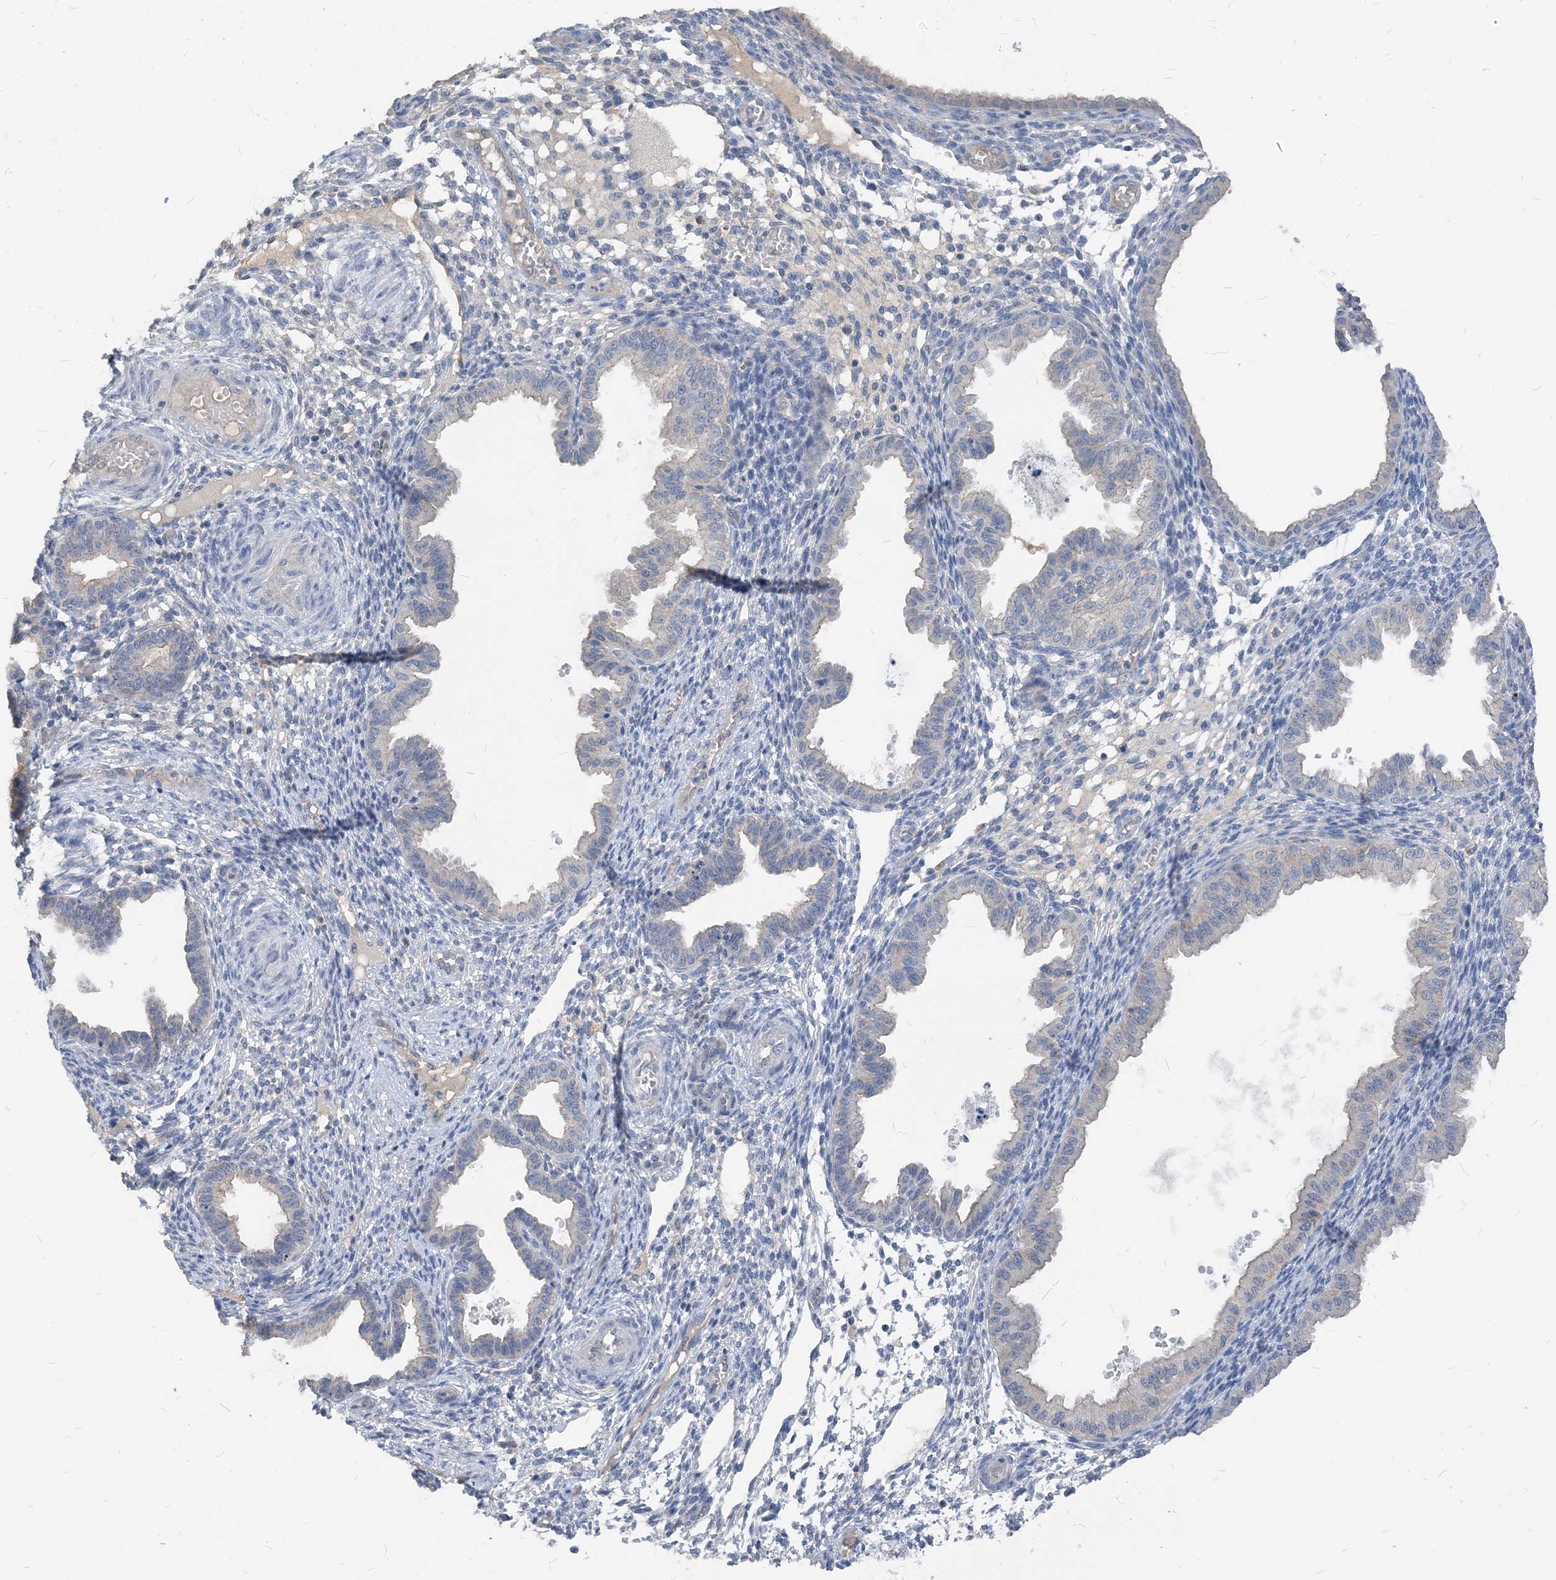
{"staining": {"intensity": "negative", "quantity": "none", "location": "none"}, "tissue": "endometrium", "cell_type": "Cells in endometrial stroma", "image_type": "normal", "snomed": [{"axis": "morphology", "description": "Normal tissue, NOS"}, {"axis": "topography", "description": "Endometrium"}], "caption": "Immunohistochemical staining of normal endometrium exhibits no significant positivity in cells in endometrial stroma. (DAB (3,3'-diaminobenzidine) immunohistochemistry with hematoxylin counter stain).", "gene": "NCOA7", "patient": {"sex": "female", "age": 33}}